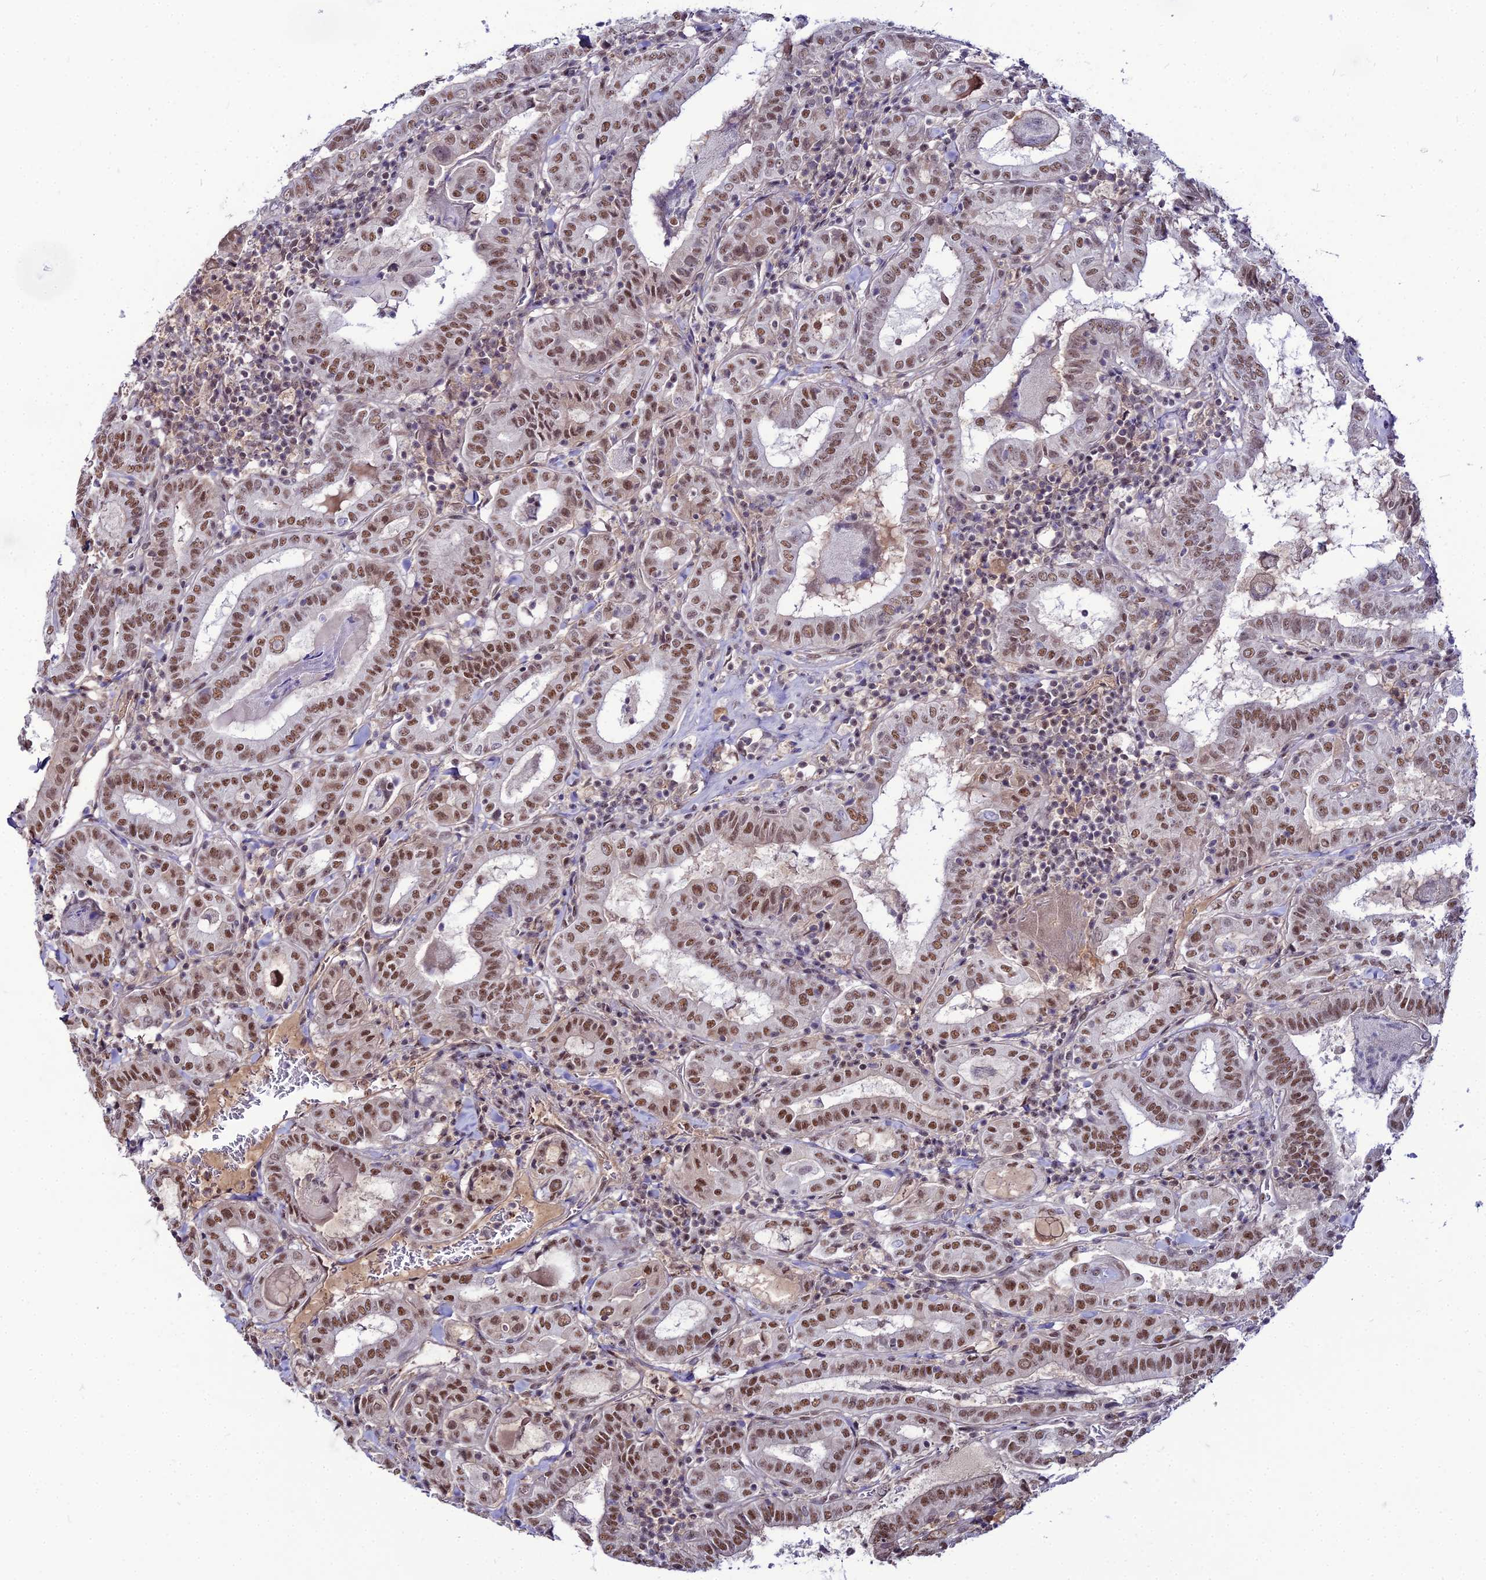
{"staining": {"intensity": "moderate", "quantity": ">75%", "location": "nuclear"}, "tissue": "thyroid cancer", "cell_type": "Tumor cells", "image_type": "cancer", "snomed": [{"axis": "morphology", "description": "Papillary adenocarcinoma, NOS"}, {"axis": "topography", "description": "Thyroid gland"}], "caption": "Thyroid papillary adenocarcinoma stained for a protein reveals moderate nuclear positivity in tumor cells.", "gene": "RBM12", "patient": {"sex": "female", "age": 72}}